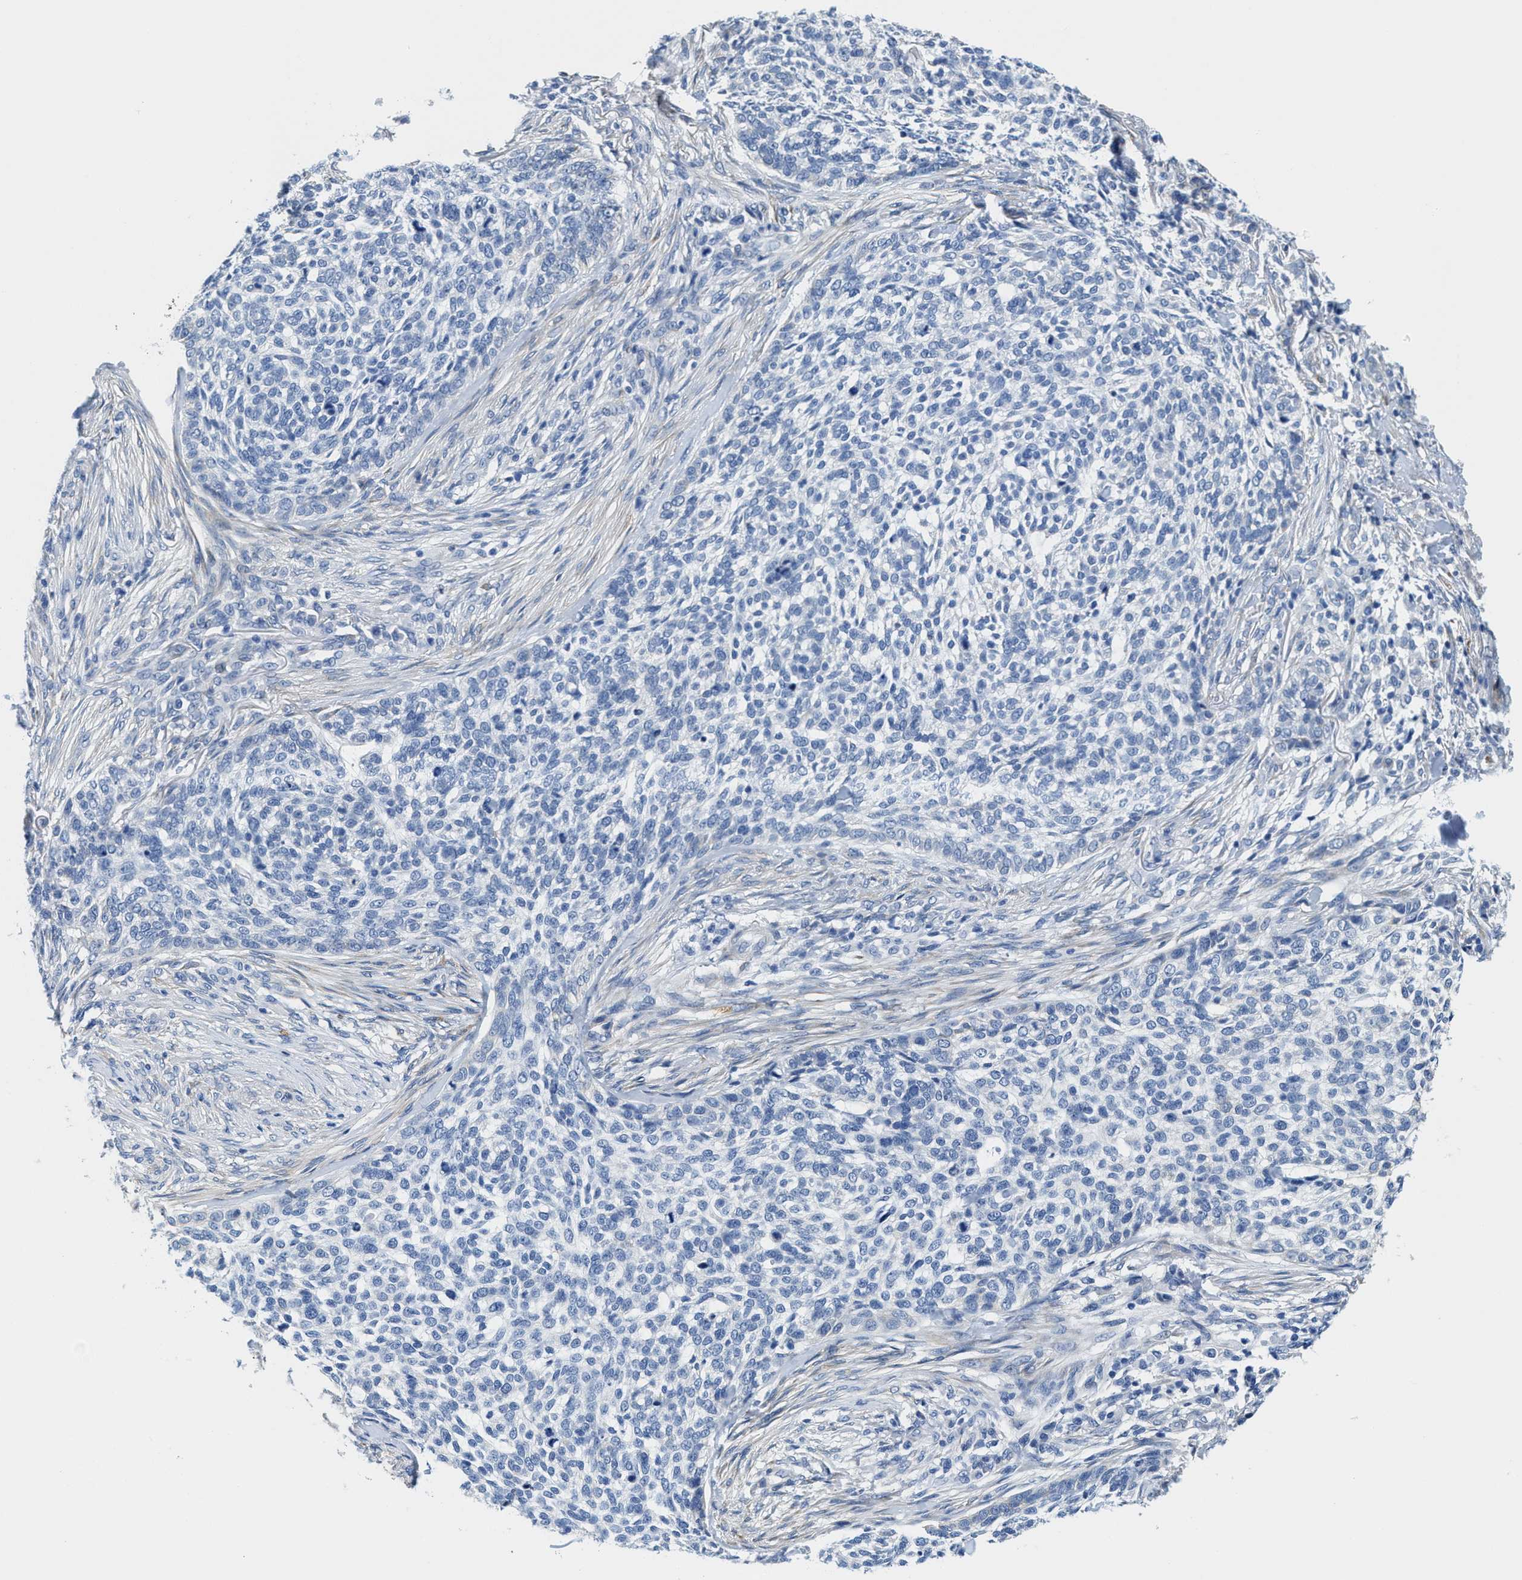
{"staining": {"intensity": "negative", "quantity": "none", "location": "none"}, "tissue": "skin cancer", "cell_type": "Tumor cells", "image_type": "cancer", "snomed": [{"axis": "morphology", "description": "Basal cell carcinoma"}, {"axis": "topography", "description": "Skin"}], "caption": "Immunohistochemical staining of basal cell carcinoma (skin) displays no significant positivity in tumor cells. (IHC, brightfield microscopy, high magnification).", "gene": "DSCAM", "patient": {"sex": "female", "age": 64}}